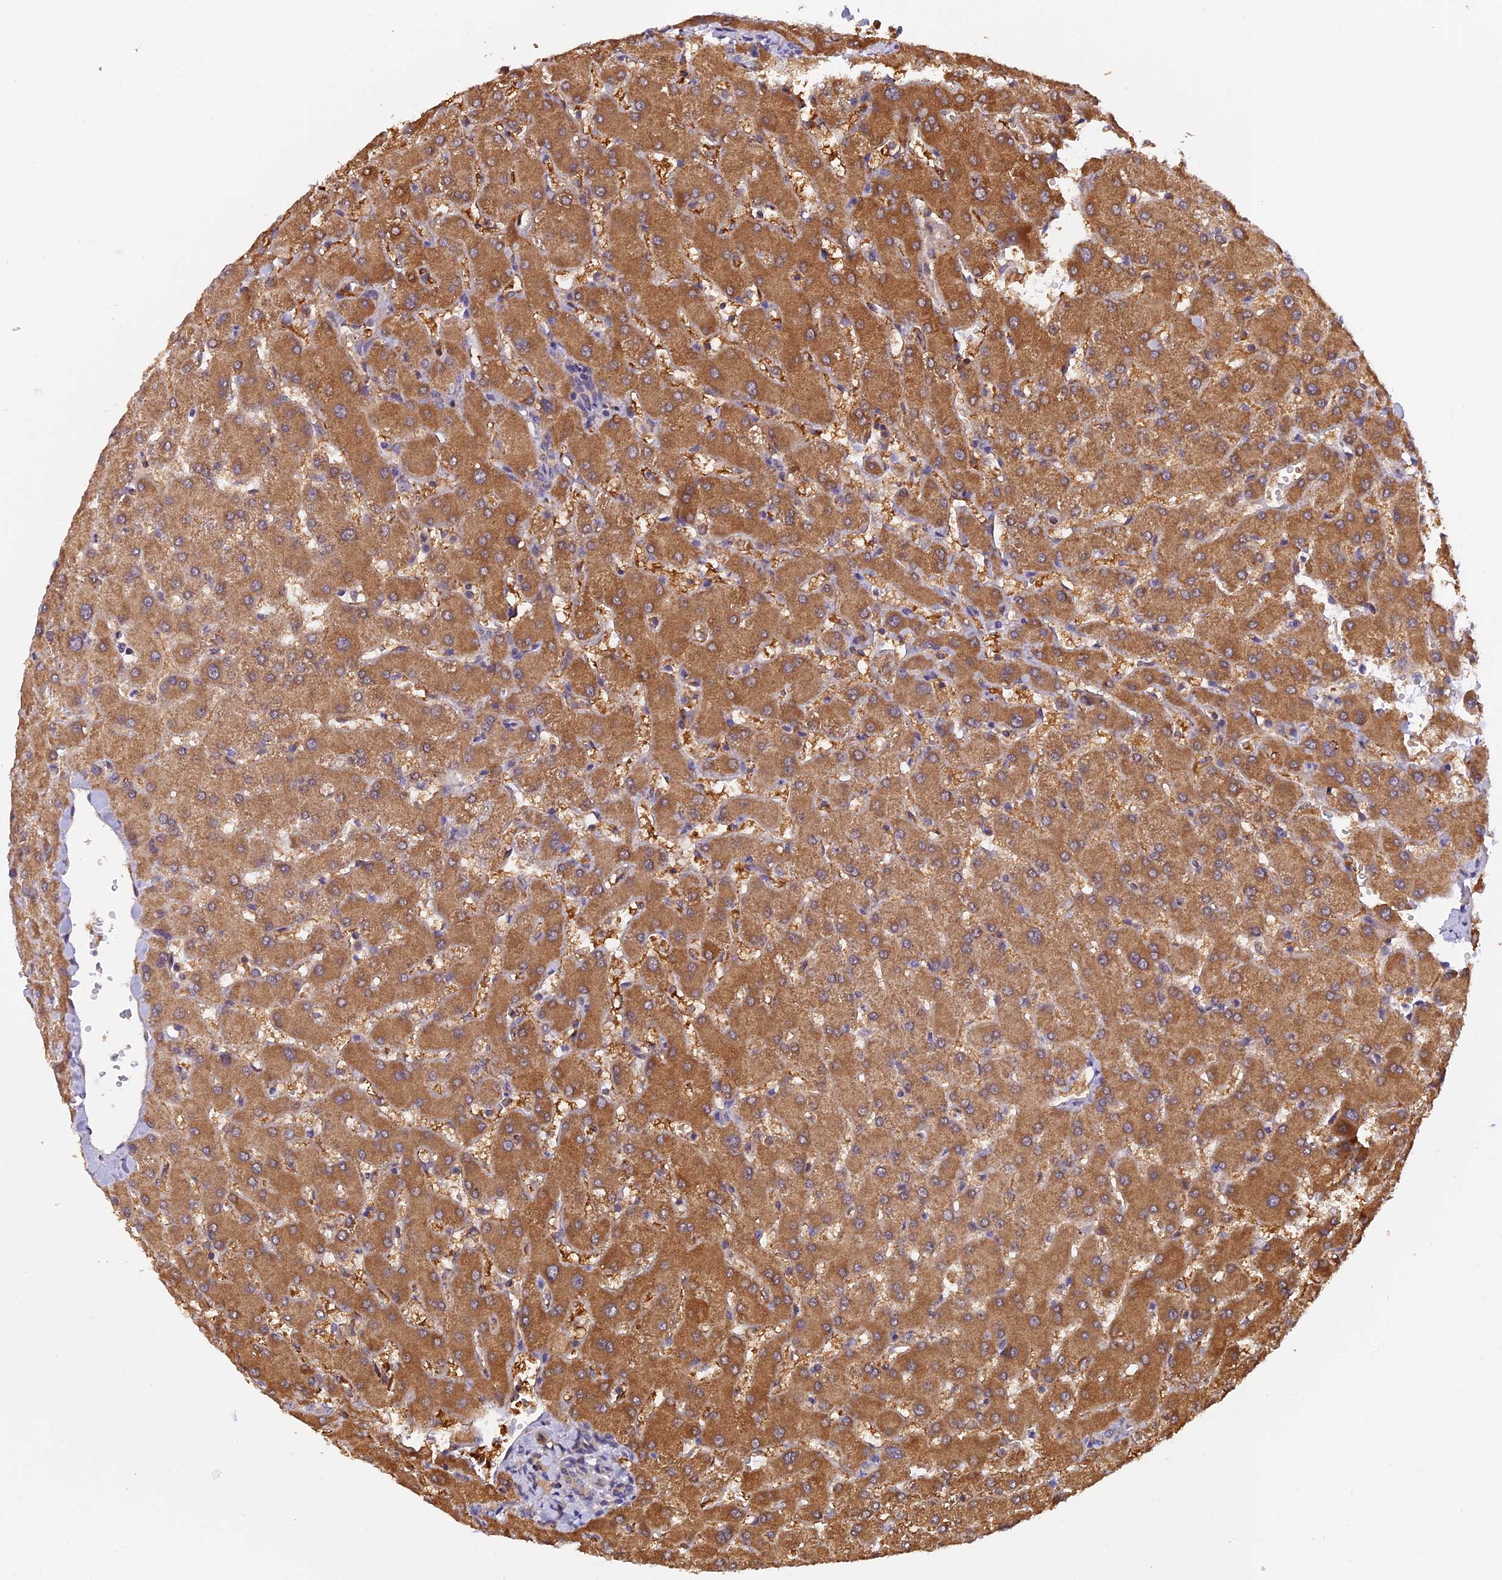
{"staining": {"intensity": "moderate", "quantity": ">75%", "location": "cytoplasmic/membranous"}, "tissue": "liver", "cell_type": "Cholangiocytes", "image_type": "normal", "snomed": [{"axis": "morphology", "description": "Normal tissue, NOS"}, {"axis": "topography", "description": "Liver"}], "caption": "There is medium levels of moderate cytoplasmic/membranous expression in cholangiocytes of benign liver, as demonstrated by immunohistochemical staining (brown color).", "gene": "MNS1", "patient": {"sex": "female", "age": 63}}